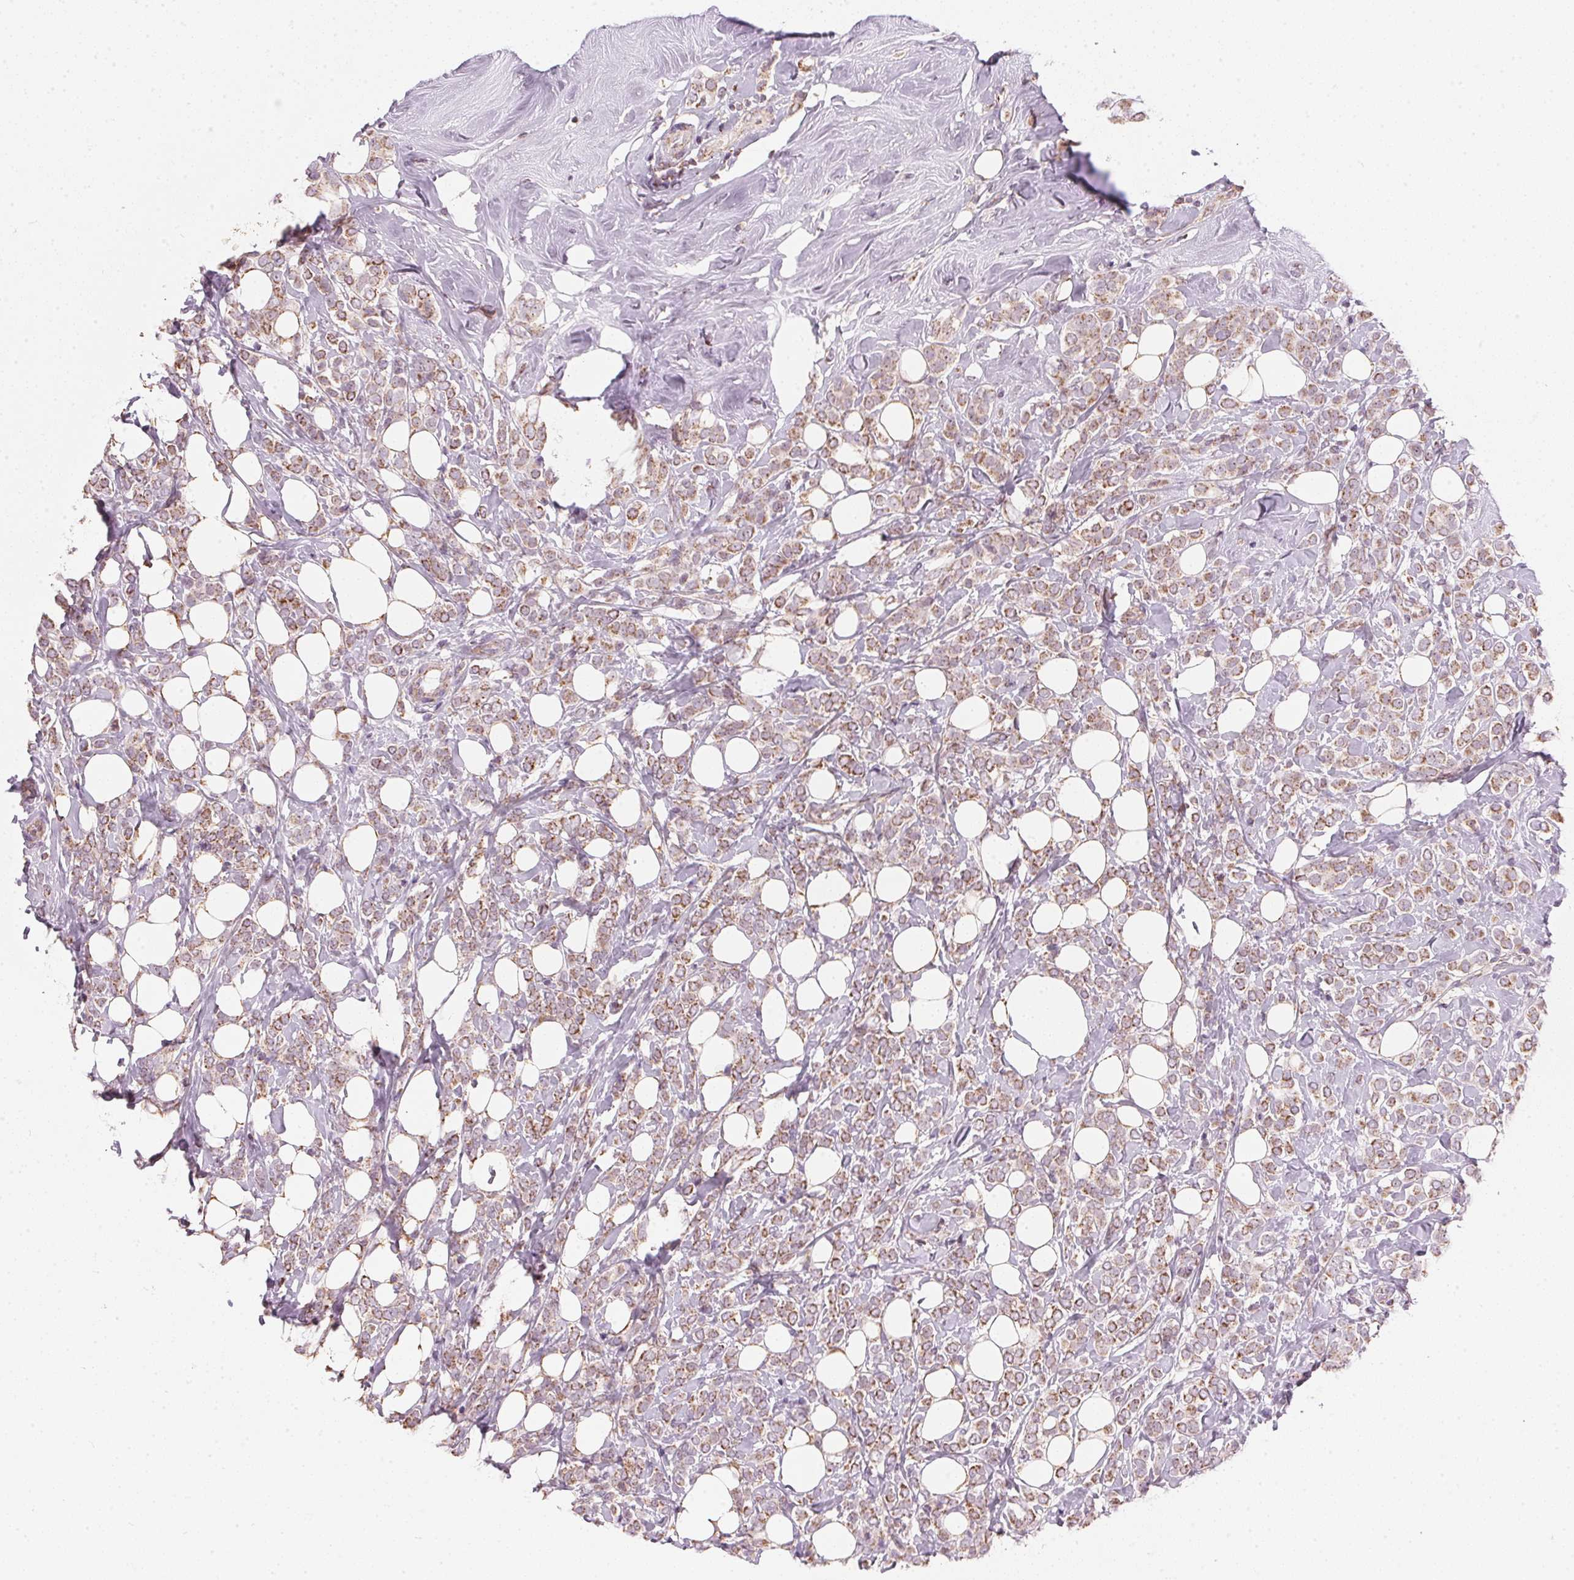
{"staining": {"intensity": "moderate", "quantity": ">75%", "location": "cytoplasmic/membranous"}, "tissue": "breast cancer", "cell_type": "Tumor cells", "image_type": "cancer", "snomed": [{"axis": "morphology", "description": "Lobular carcinoma"}, {"axis": "topography", "description": "Breast"}], "caption": "Immunohistochemical staining of human breast cancer (lobular carcinoma) exhibits medium levels of moderate cytoplasmic/membranous protein expression in about >75% of tumor cells. (brown staining indicates protein expression, while blue staining denotes nuclei).", "gene": "COQ7", "patient": {"sex": "female", "age": 49}}